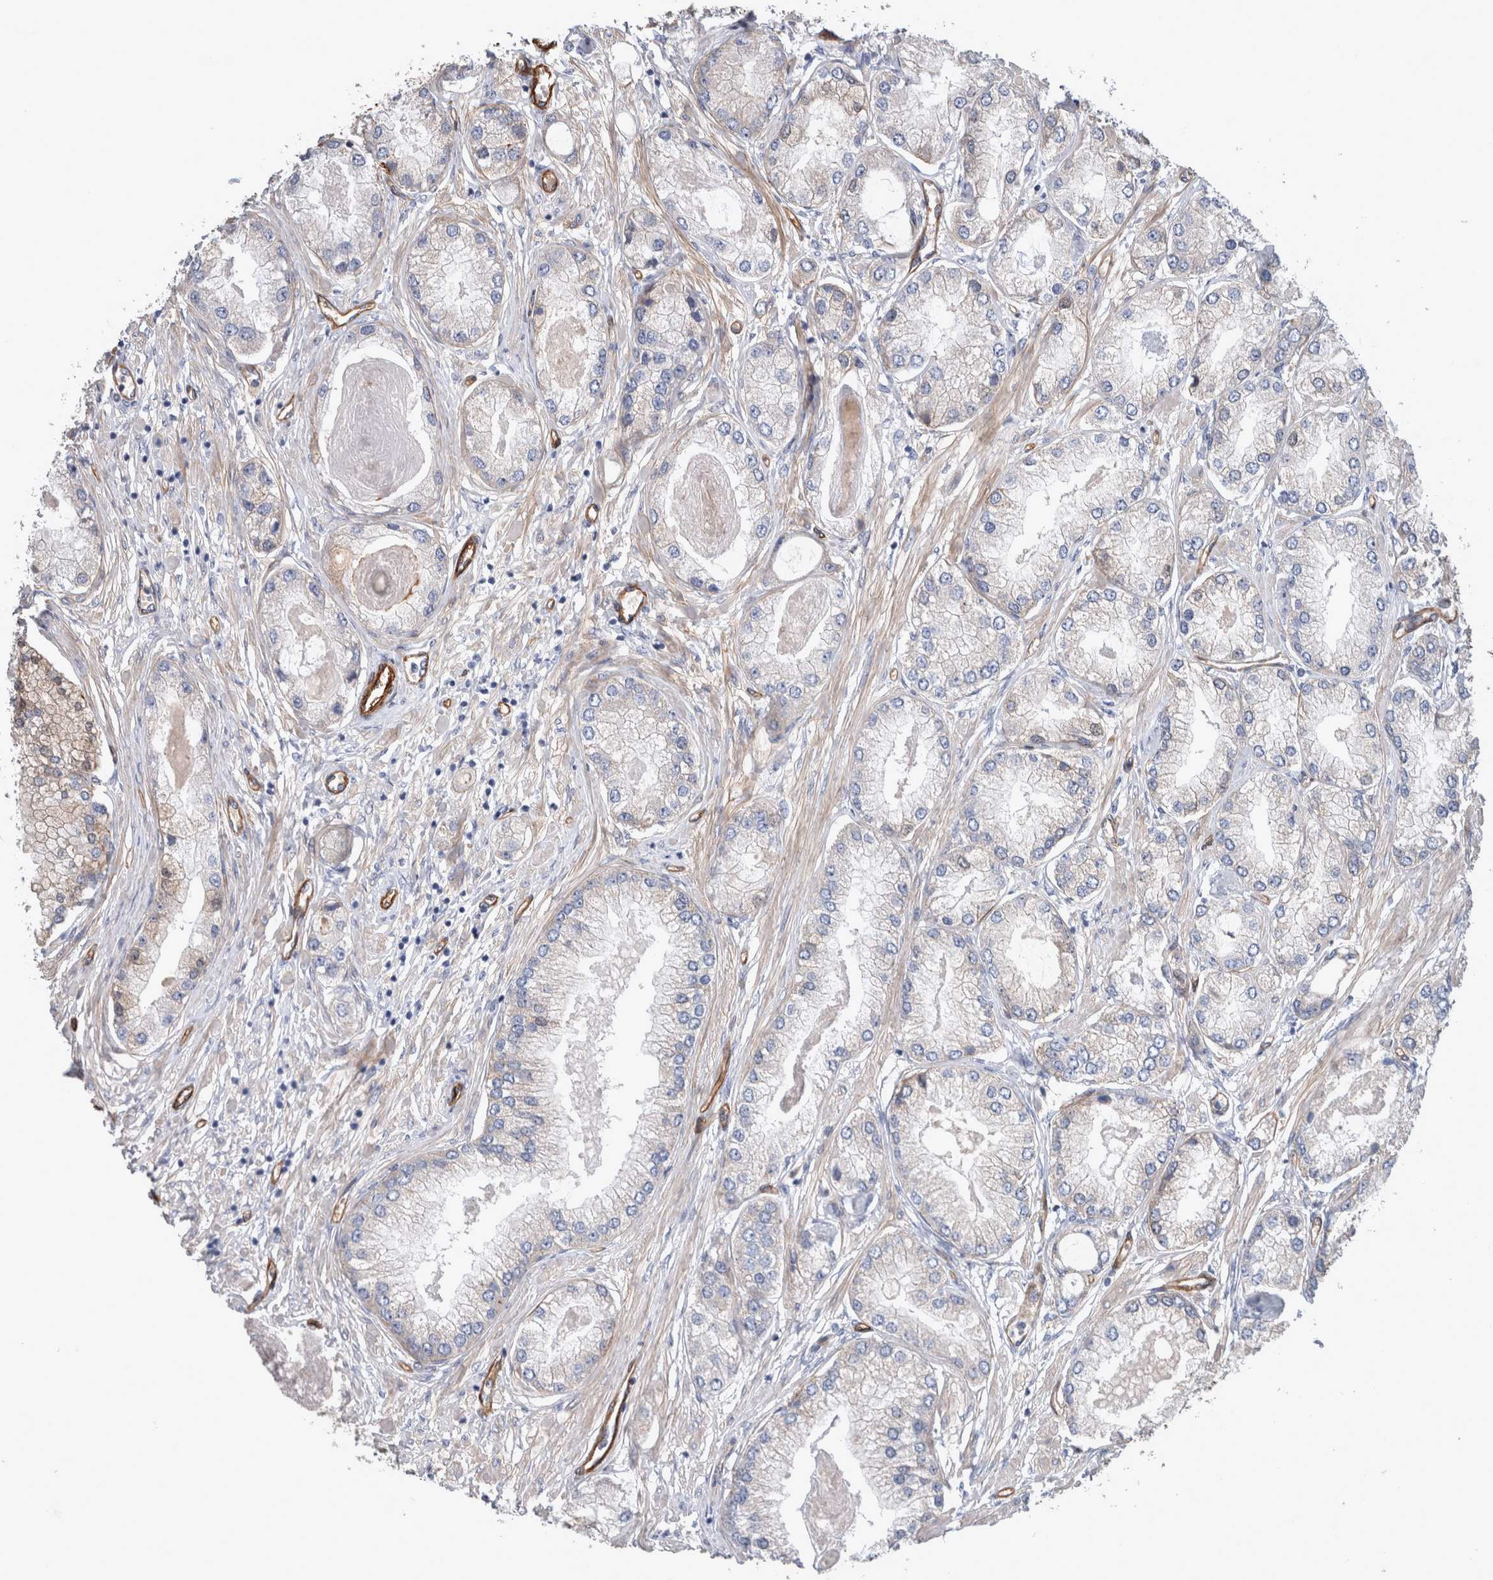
{"staining": {"intensity": "weak", "quantity": "<25%", "location": "cytoplasmic/membranous"}, "tissue": "prostate cancer", "cell_type": "Tumor cells", "image_type": "cancer", "snomed": [{"axis": "morphology", "description": "Adenocarcinoma, Low grade"}, {"axis": "topography", "description": "Prostate"}], "caption": "The IHC micrograph has no significant staining in tumor cells of prostate cancer (adenocarcinoma (low-grade)) tissue.", "gene": "BCAM", "patient": {"sex": "male", "age": 62}}